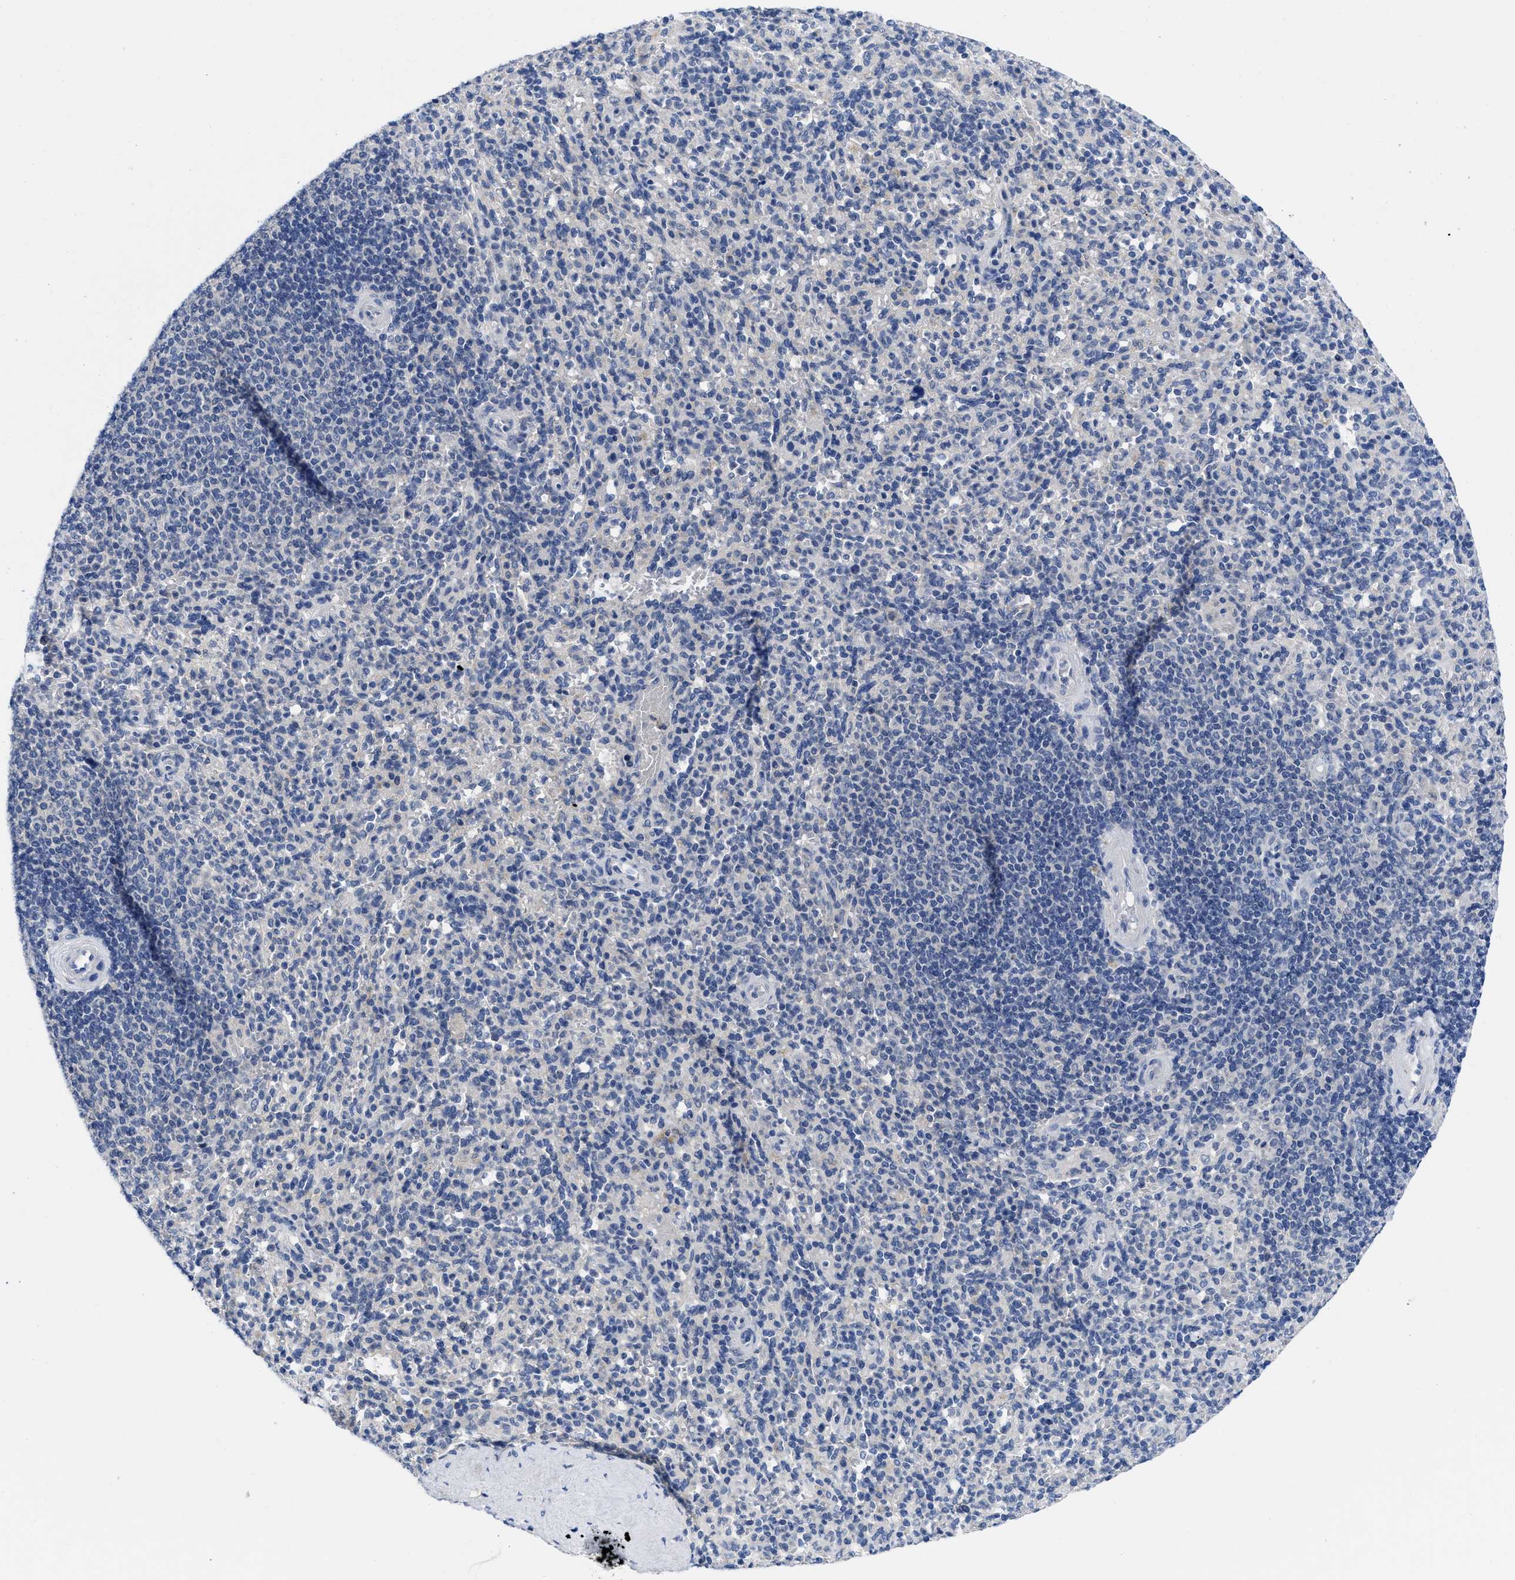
{"staining": {"intensity": "negative", "quantity": "none", "location": "none"}, "tissue": "spleen", "cell_type": "Cells in red pulp", "image_type": "normal", "snomed": [{"axis": "morphology", "description": "Normal tissue, NOS"}, {"axis": "topography", "description": "Spleen"}], "caption": "The photomicrograph demonstrates no significant positivity in cells in red pulp of spleen.", "gene": "PYY", "patient": {"sex": "male", "age": 36}}